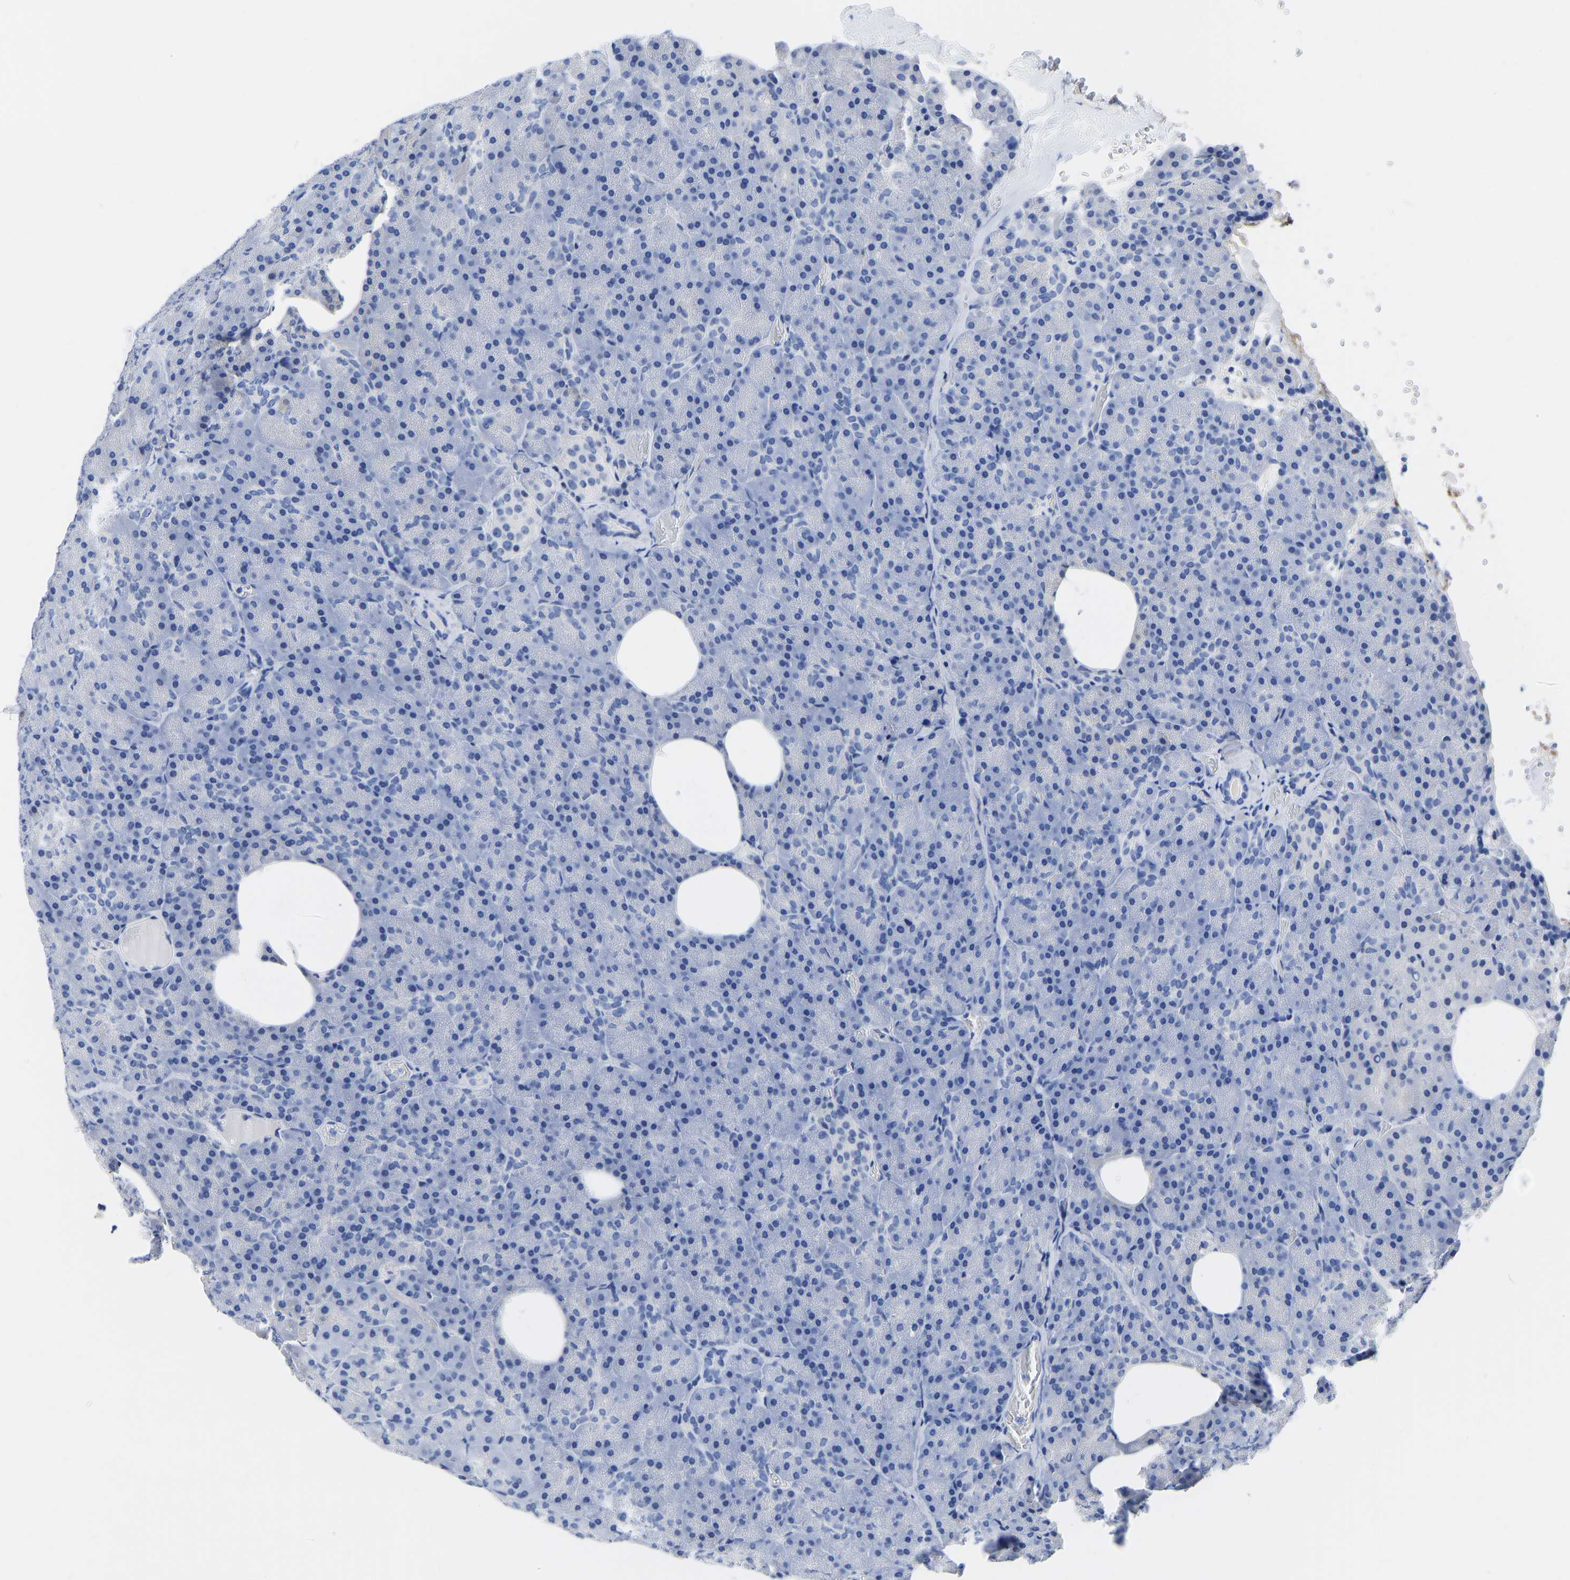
{"staining": {"intensity": "negative", "quantity": "none", "location": "none"}, "tissue": "pancreas", "cell_type": "Exocrine glandular cells", "image_type": "normal", "snomed": [{"axis": "morphology", "description": "Normal tissue, NOS"}, {"axis": "morphology", "description": "Carcinoid, malignant, NOS"}, {"axis": "topography", "description": "Pancreas"}], "caption": "Histopathology image shows no protein staining in exocrine glandular cells of normal pancreas. (DAB (3,3'-diaminobenzidine) immunohistochemistry (IHC) with hematoxylin counter stain).", "gene": "GPA33", "patient": {"sex": "female", "age": 35}}